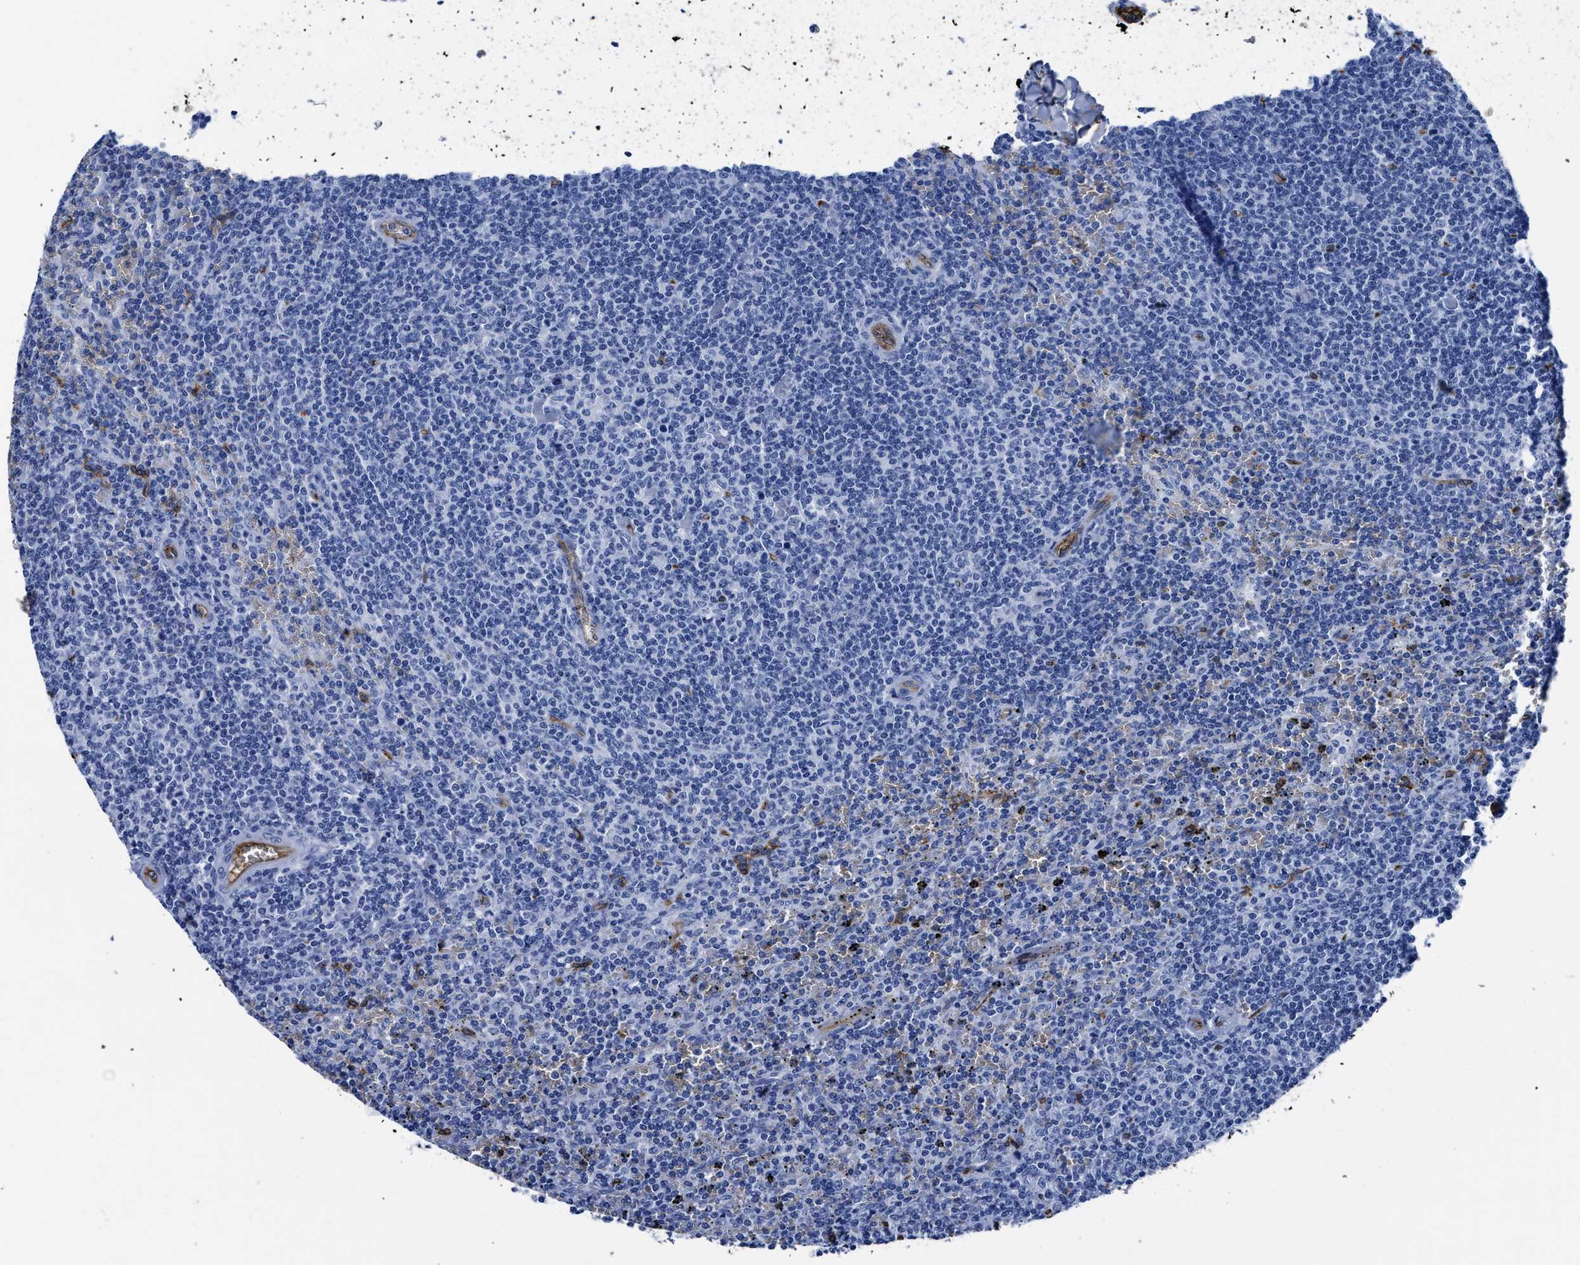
{"staining": {"intensity": "negative", "quantity": "none", "location": "none"}, "tissue": "lymphoma", "cell_type": "Tumor cells", "image_type": "cancer", "snomed": [{"axis": "morphology", "description": "Malignant lymphoma, non-Hodgkin's type, Low grade"}, {"axis": "topography", "description": "Spleen"}], "caption": "The photomicrograph shows no staining of tumor cells in lymphoma.", "gene": "AQP1", "patient": {"sex": "female", "age": 19}}